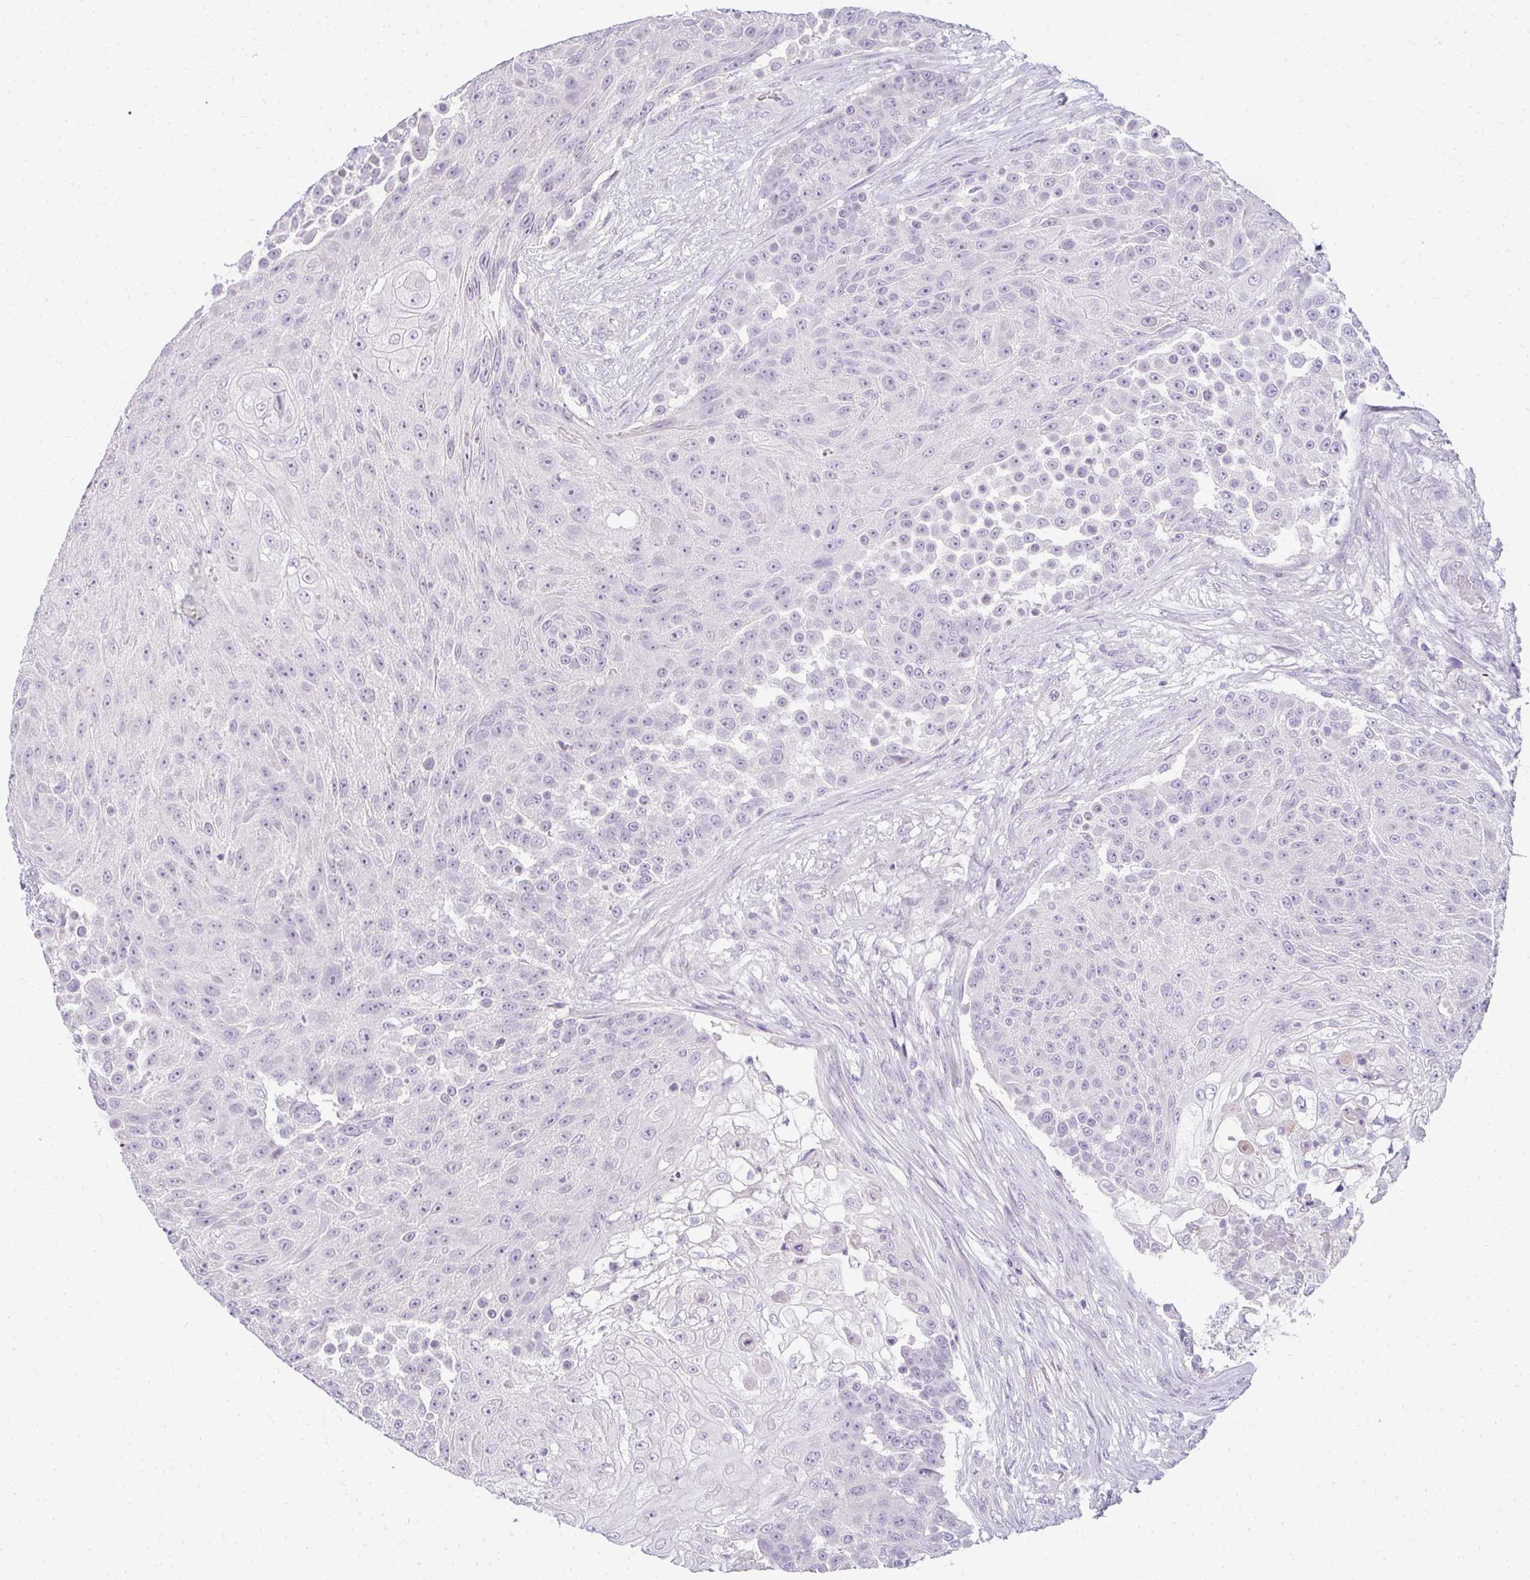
{"staining": {"intensity": "negative", "quantity": "none", "location": "none"}, "tissue": "urothelial cancer", "cell_type": "Tumor cells", "image_type": "cancer", "snomed": [{"axis": "morphology", "description": "Urothelial carcinoma, High grade"}, {"axis": "topography", "description": "Urinary bladder"}], "caption": "Immunohistochemical staining of human urothelial cancer displays no significant staining in tumor cells.", "gene": "PPP1R3G", "patient": {"sex": "female", "age": 63}}